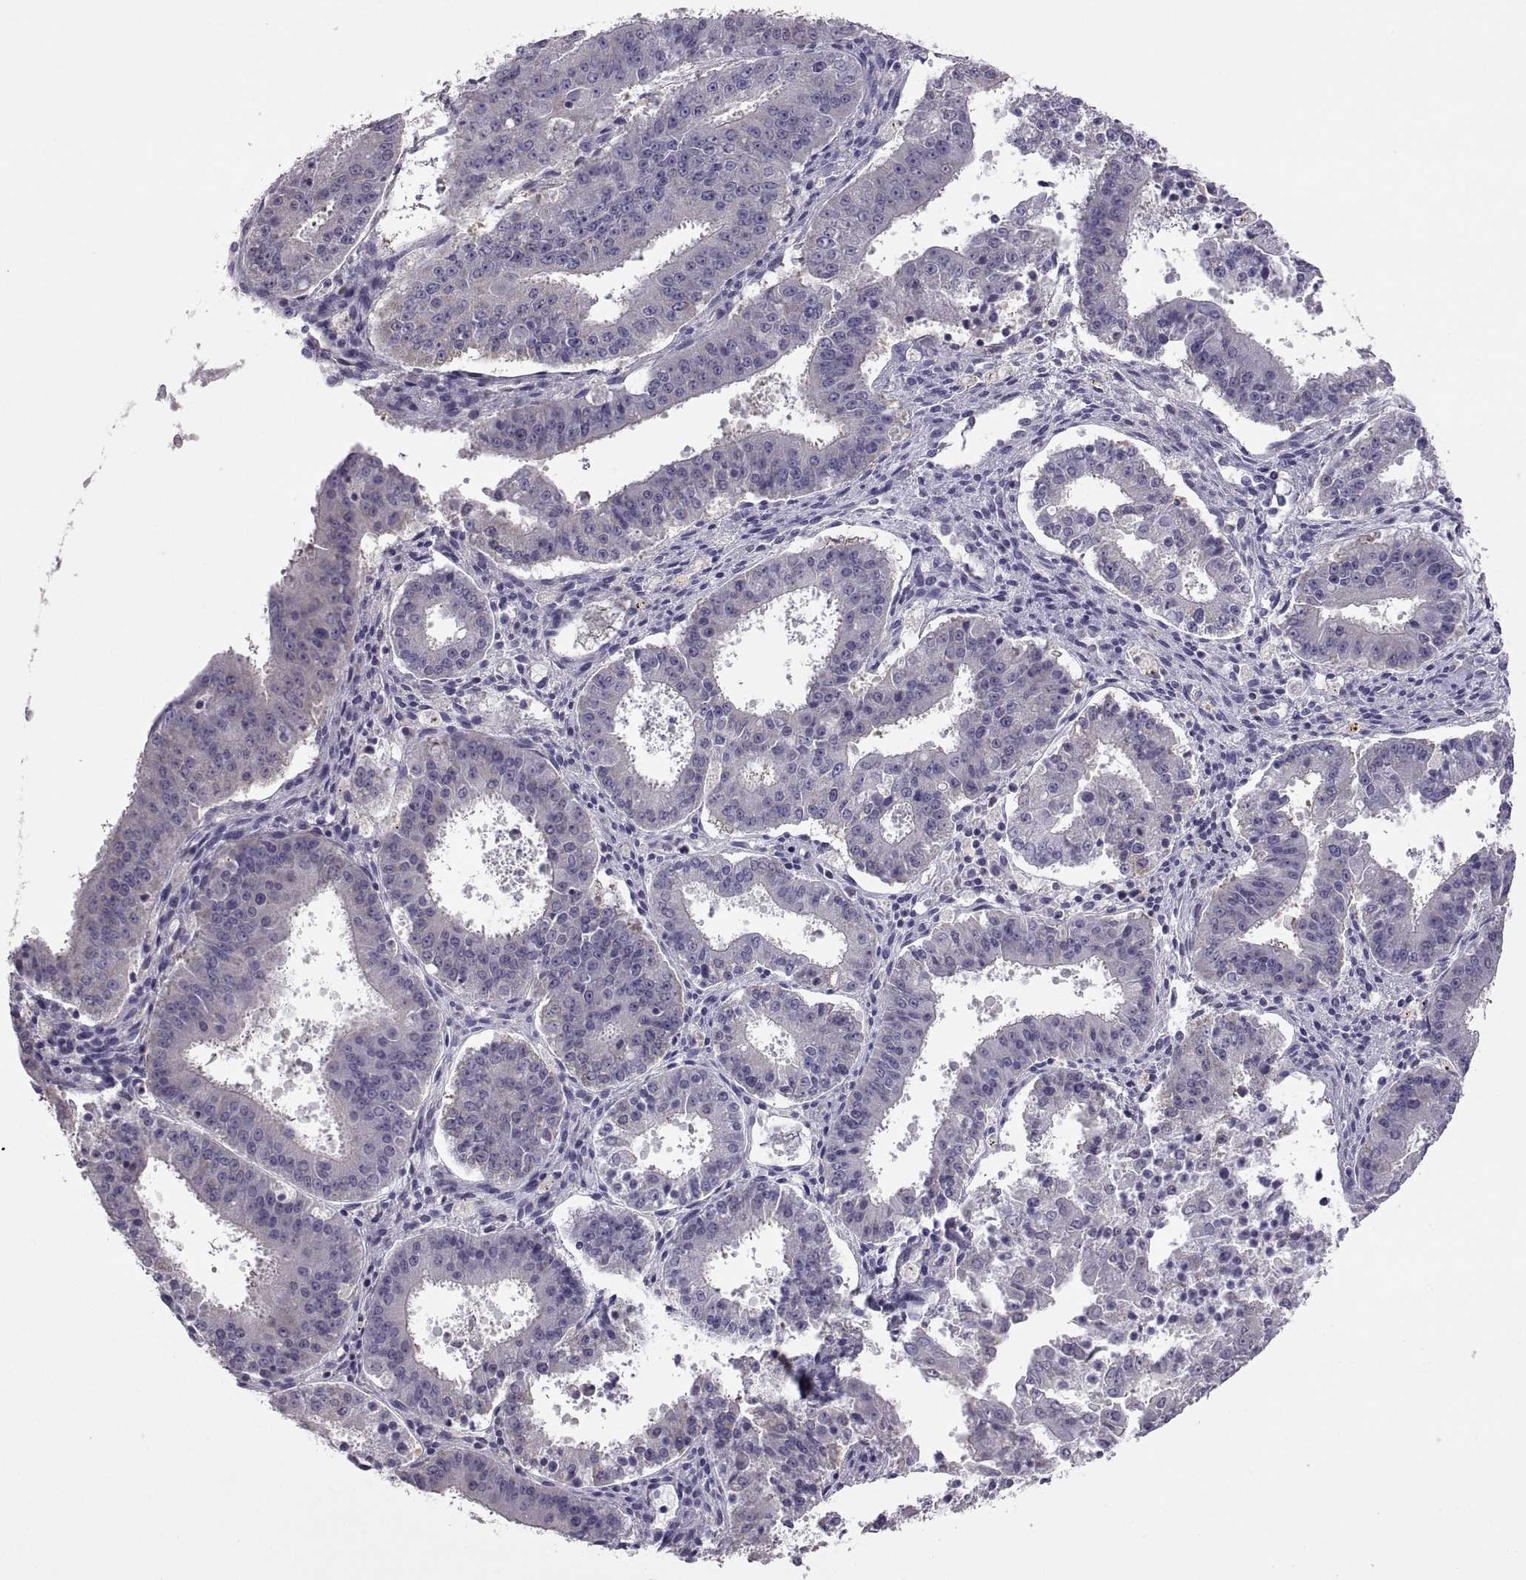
{"staining": {"intensity": "negative", "quantity": "none", "location": "none"}, "tissue": "ovarian cancer", "cell_type": "Tumor cells", "image_type": "cancer", "snomed": [{"axis": "morphology", "description": "Carcinoma, endometroid"}, {"axis": "topography", "description": "Ovary"}], "caption": "Immunohistochemistry (IHC) of ovarian cancer (endometroid carcinoma) exhibits no staining in tumor cells. (IHC, brightfield microscopy, high magnification).", "gene": "TBX19", "patient": {"sex": "female", "age": 42}}